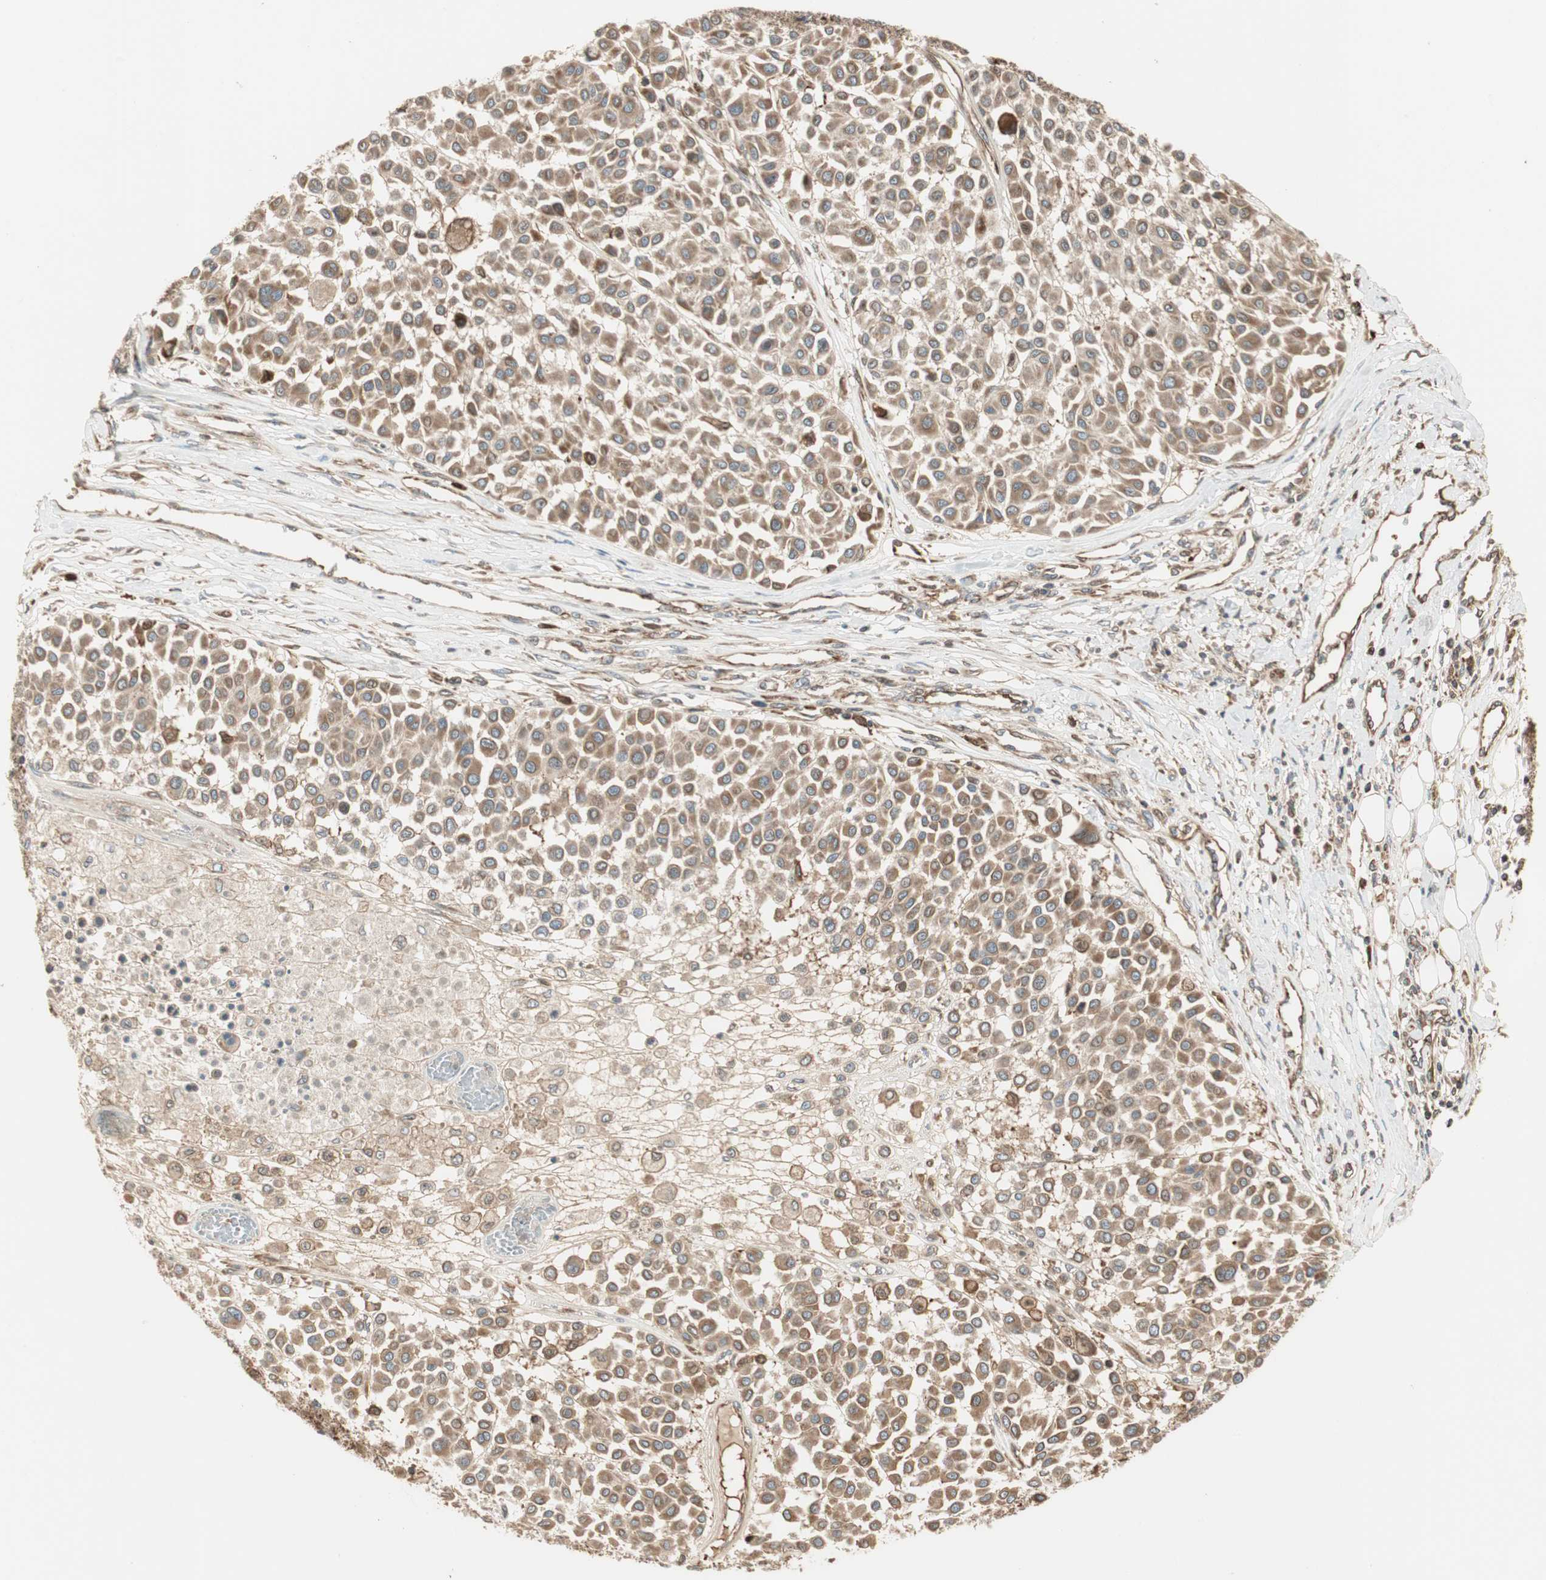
{"staining": {"intensity": "moderate", "quantity": ">75%", "location": "cytoplasmic/membranous"}, "tissue": "melanoma", "cell_type": "Tumor cells", "image_type": "cancer", "snomed": [{"axis": "morphology", "description": "Malignant melanoma, Metastatic site"}, {"axis": "topography", "description": "Soft tissue"}], "caption": "This micrograph displays immunohistochemistry staining of melanoma, with medium moderate cytoplasmic/membranous expression in about >75% of tumor cells.", "gene": "CTTNBP2NL", "patient": {"sex": "male", "age": 41}}